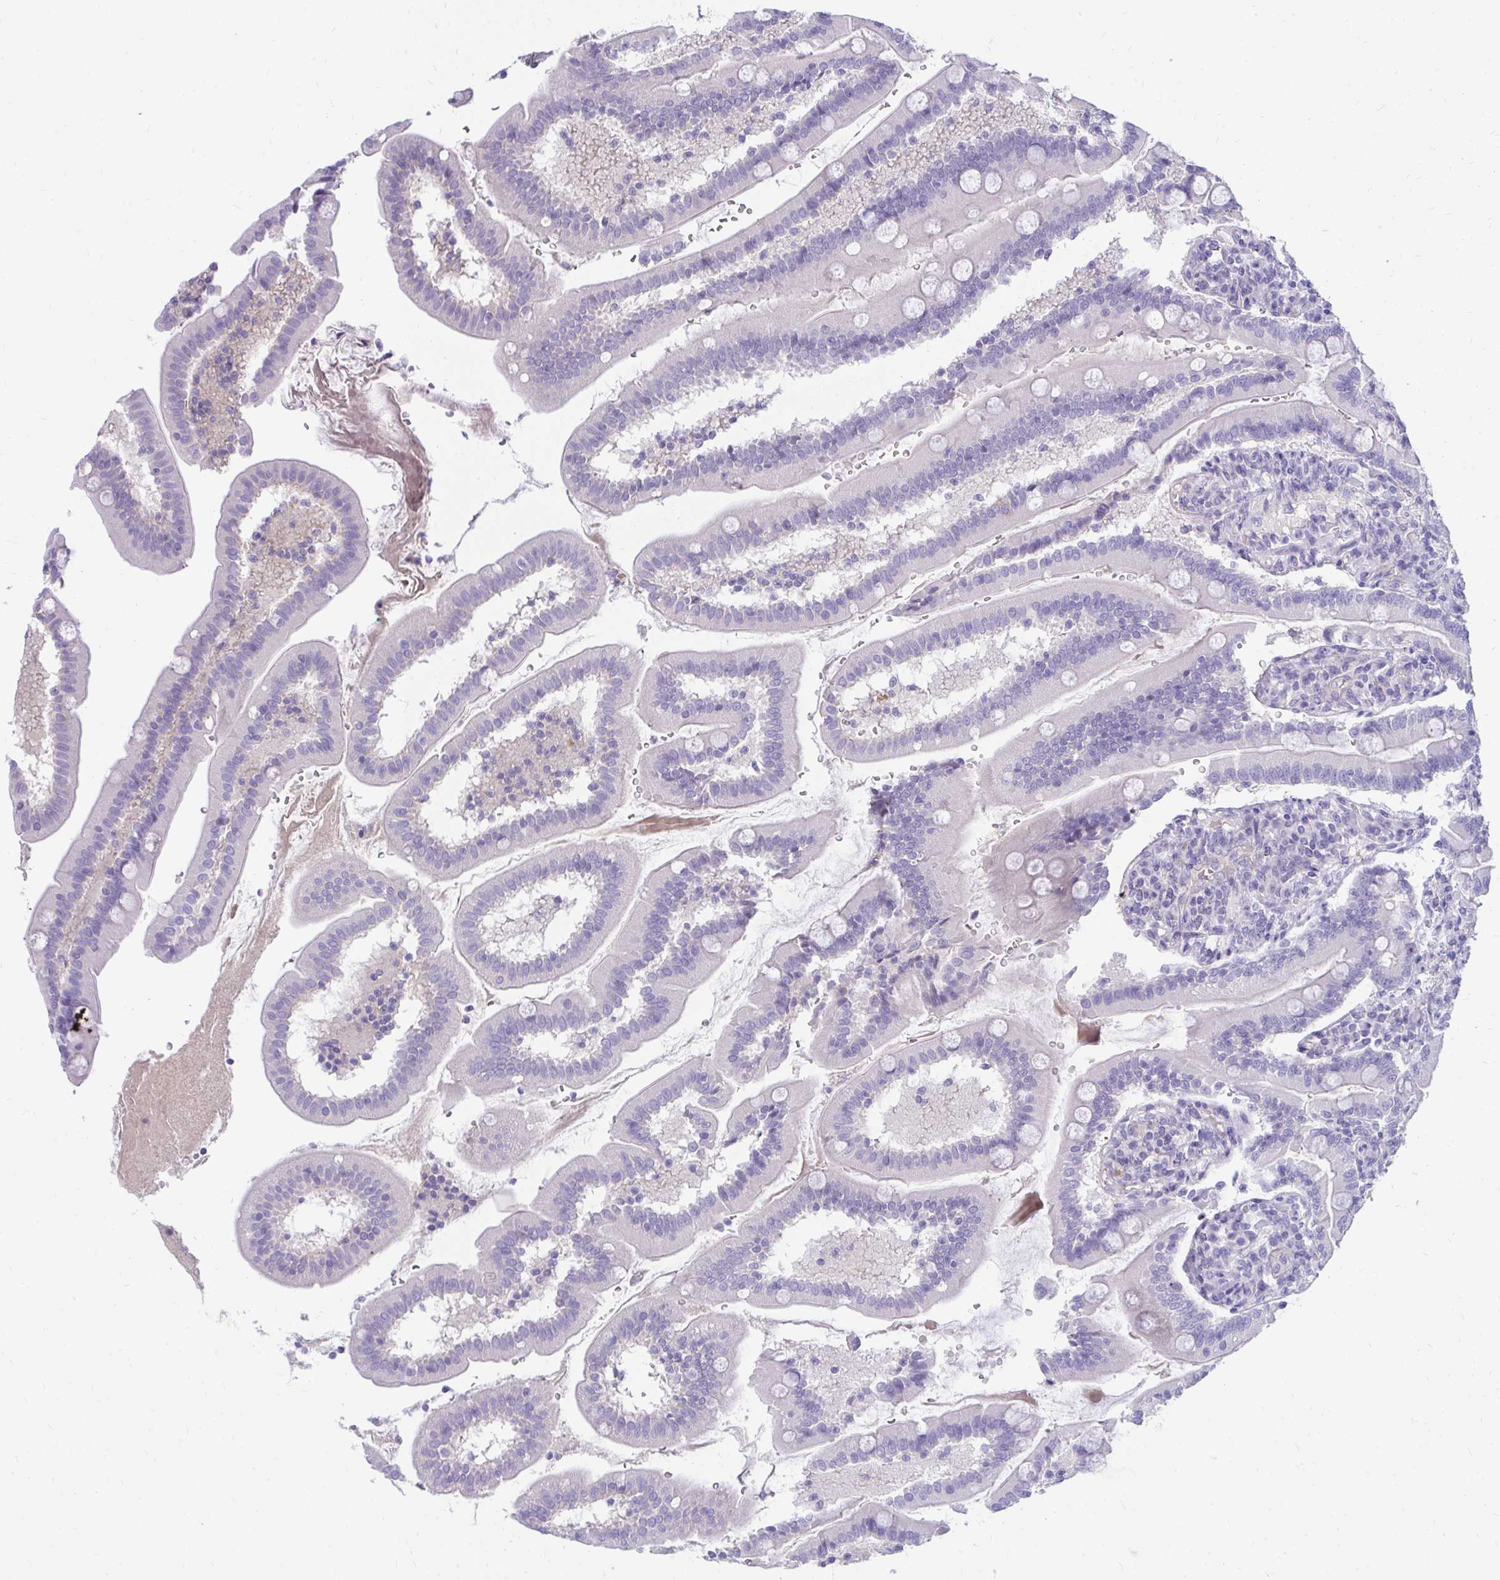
{"staining": {"intensity": "negative", "quantity": "none", "location": "none"}, "tissue": "duodenum", "cell_type": "Glandular cells", "image_type": "normal", "snomed": [{"axis": "morphology", "description": "Normal tissue, NOS"}, {"axis": "topography", "description": "Duodenum"}], "caption": "Immunohistochemistry (IHC) image of benign duodenum: human duodenum stained with DAB (3,3'-diaminobenzidine) exhibits no significant protein expression in glandular cells.", "gene": "LRRC36", "patient": {"sex": "female", "age": 67}}